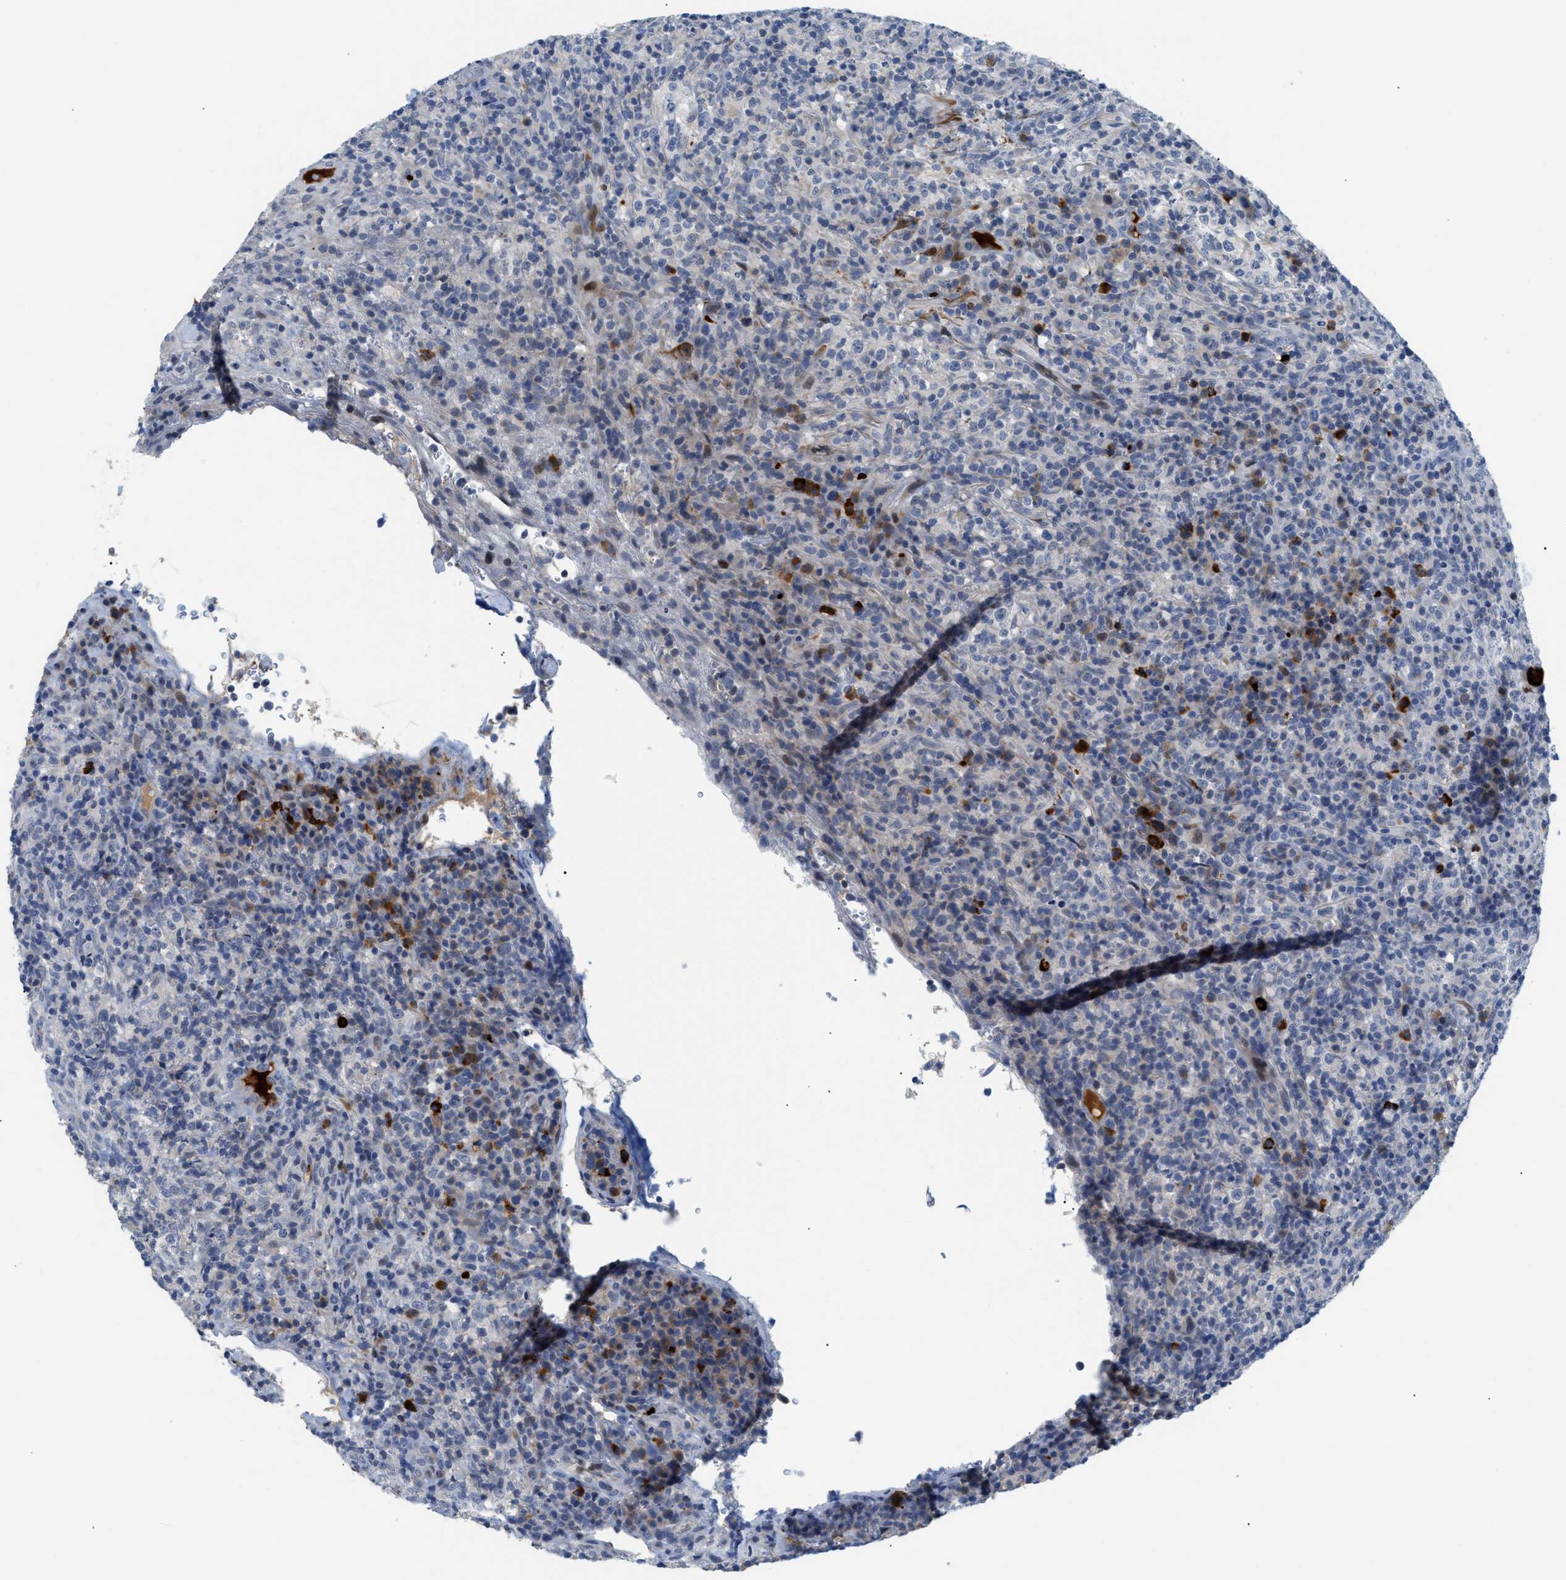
{"staining": {"intensity": "negative", "quantity": "none", "location": "none"}, "tissue": "lymphoma", "cell_type": "Tumor cells", "image_type": "cancer", "snomed": [{"axis": "morphology", "description": "Malignant lymphoma, non-Hodgkin's type, High grade"}, {"axis": "topography", "description": "Lymph node"}], "caption": "DAB immunohistochemical staining of human high-grade malignant lymphoma, non-Hodgkin's type exhibits no significant positivity in tumor cells. The staining is performed using DAB brown chromogen with nuclei counter-stained in using hematoxylin.", "gene": "OR9K2", "patient": {"sex": "female", "age": 76}}